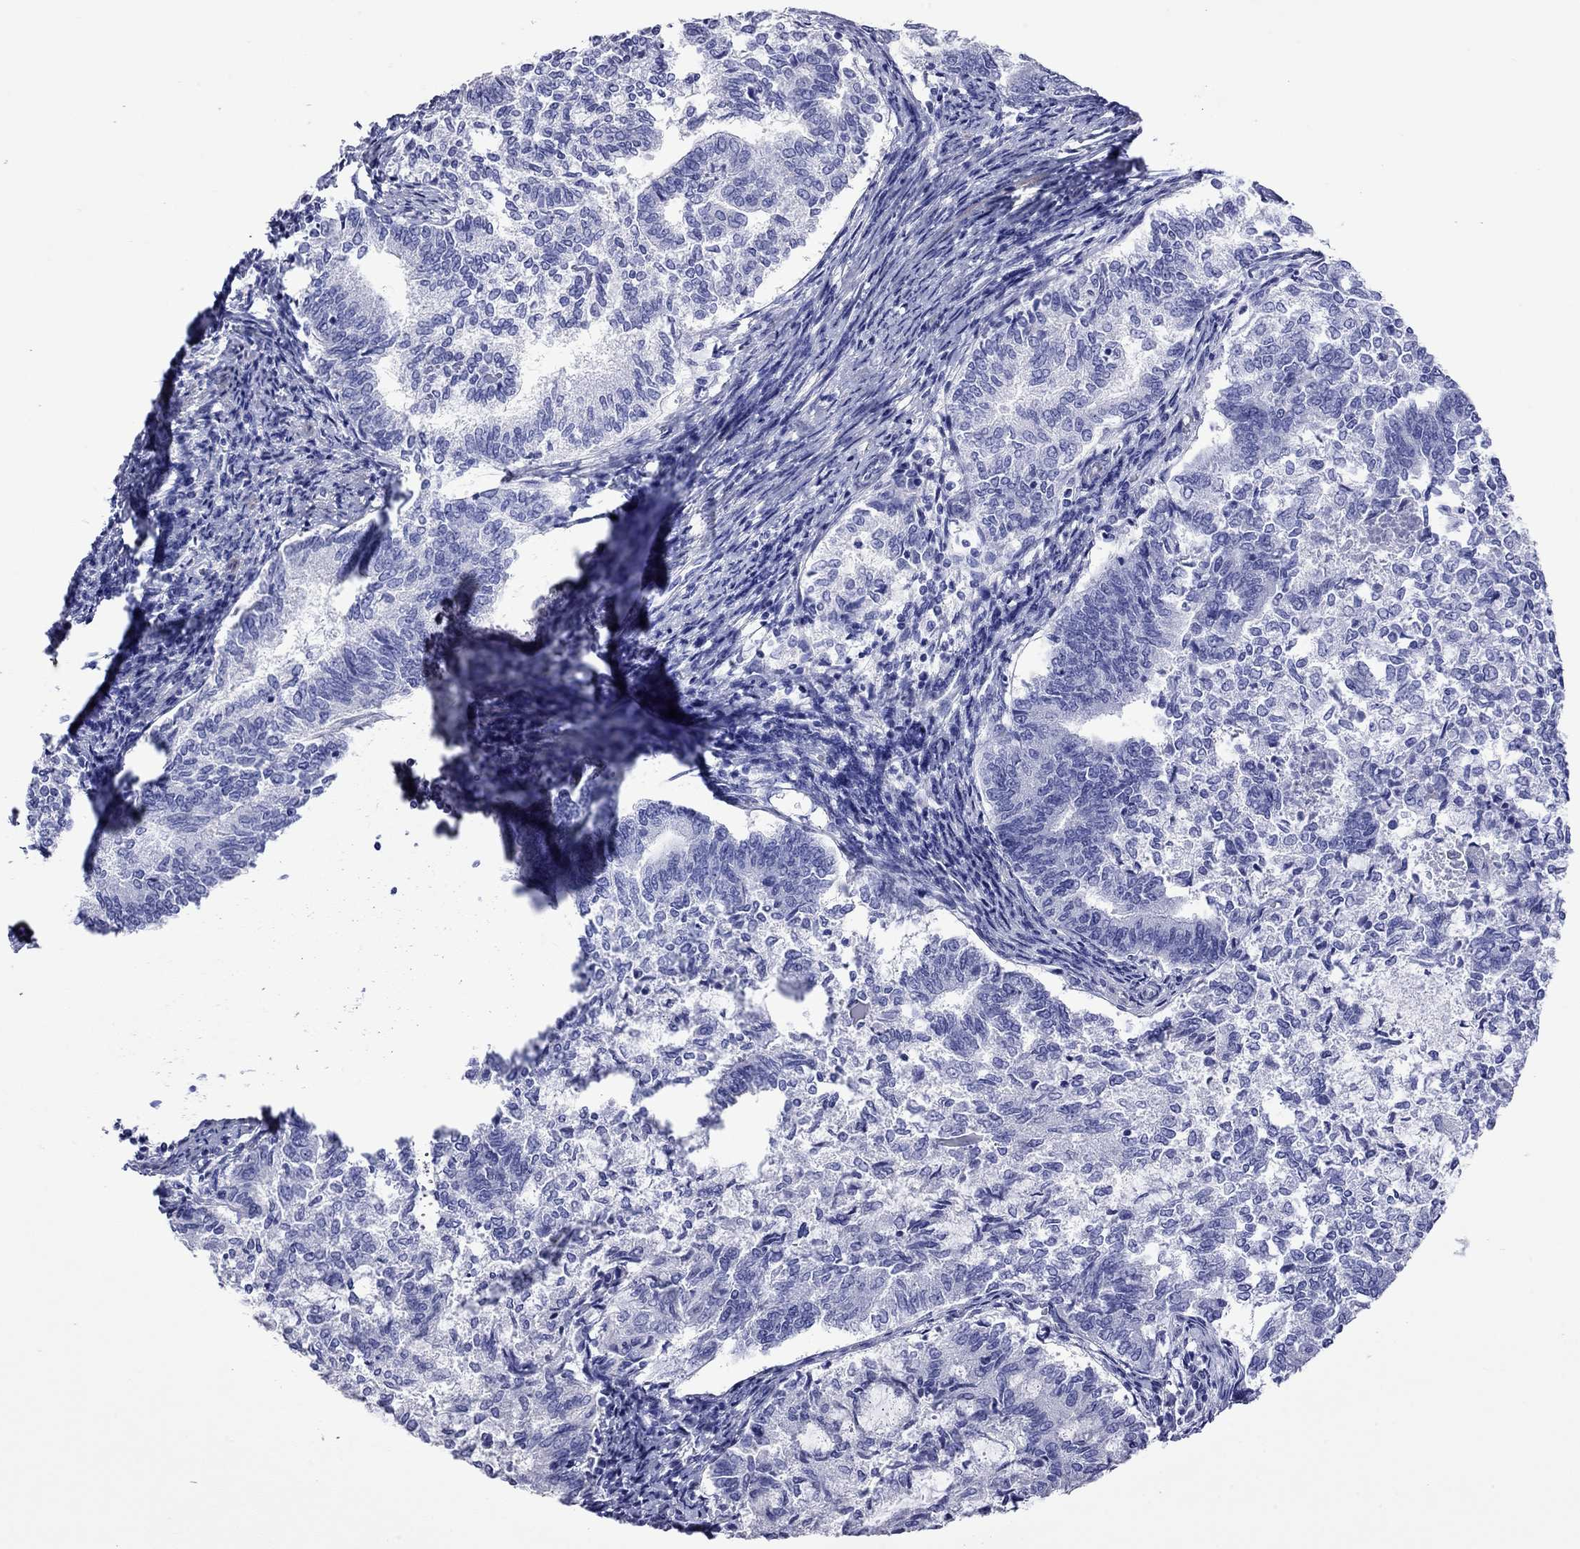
{"staining": {"intensity": "negative", "quantity": "none", "location": "none"}, "tissue": "endometrial cancer", "cell_type": "Tumor cells", "image_type": "cancer", "snomed": [{"axis": "morphology", "description": "Adenocarcinoma, NOS"}, {"axis": "topography", "description": "Endometrium"}], "caption": "The IHC photomicrograph has no significant positivity in tumor cells of adenocarcinoma (endometrial) tissue. (Immunohistochemistry (ihc), brightfield microscopy, high magnification).", "gene": "KIAA2012", "patient": {"sex": "female", "age": 65}}